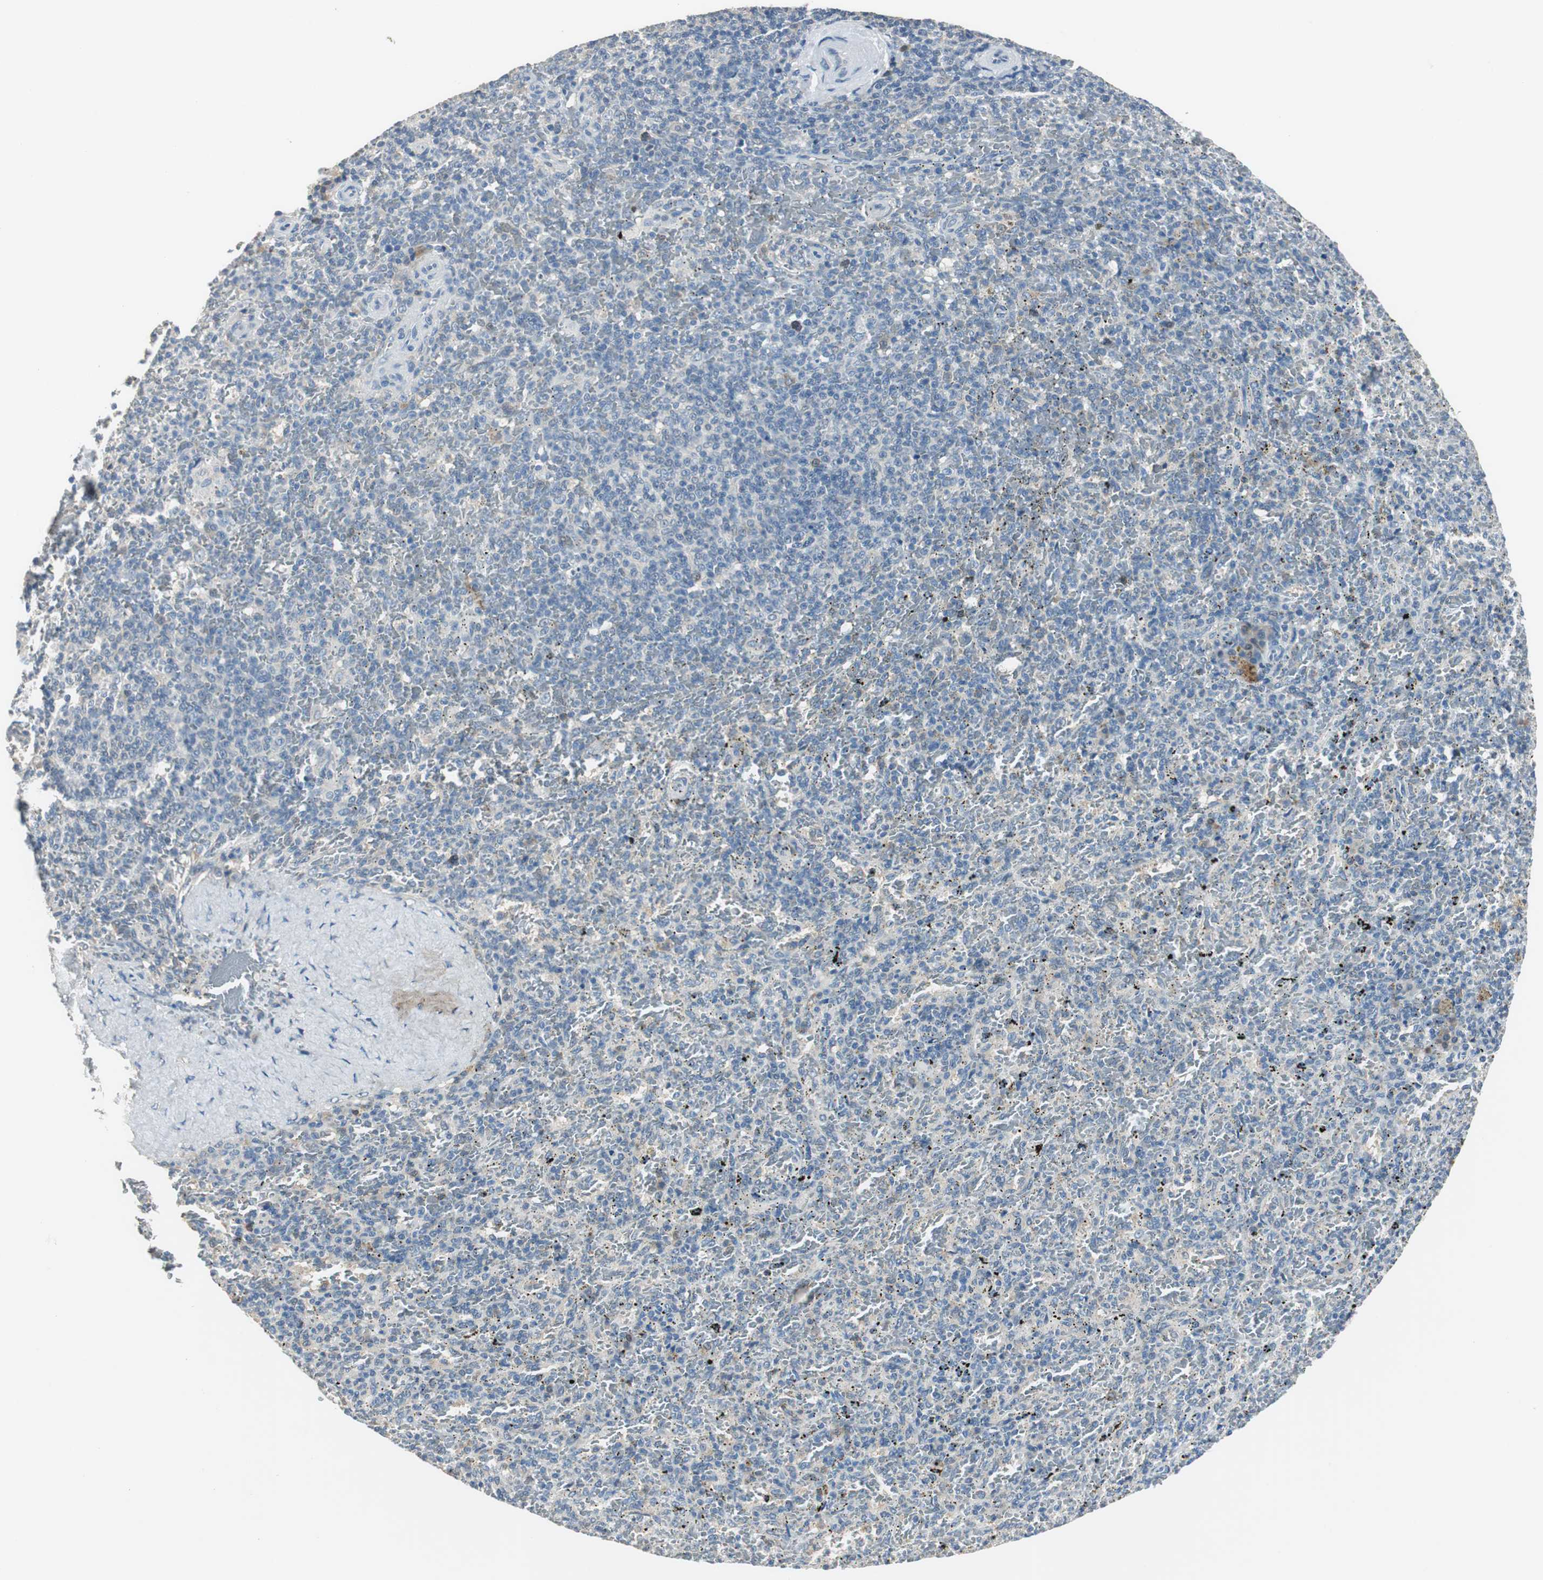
{"staining": {"intensity": "weak", "quantity": "<25%", "location": "cytoplasmic/membranous"}, "tissue": "spleen", "cell_type": "Cells in red pulp", "image_type": "normal", "snomed": [{"axis": "morphology", "description": "Normal tissue, NOS"}, {"axis": "topography", "description": "Spleen"}], "caption": "A photomicrograph of human spleen is negative for staining in cells in red pulp. (Immunohistochemistry, brightfield microscopy, high magnification).", "gene": "MSTO1", "patient": {"sex": "female", "age": 43}}